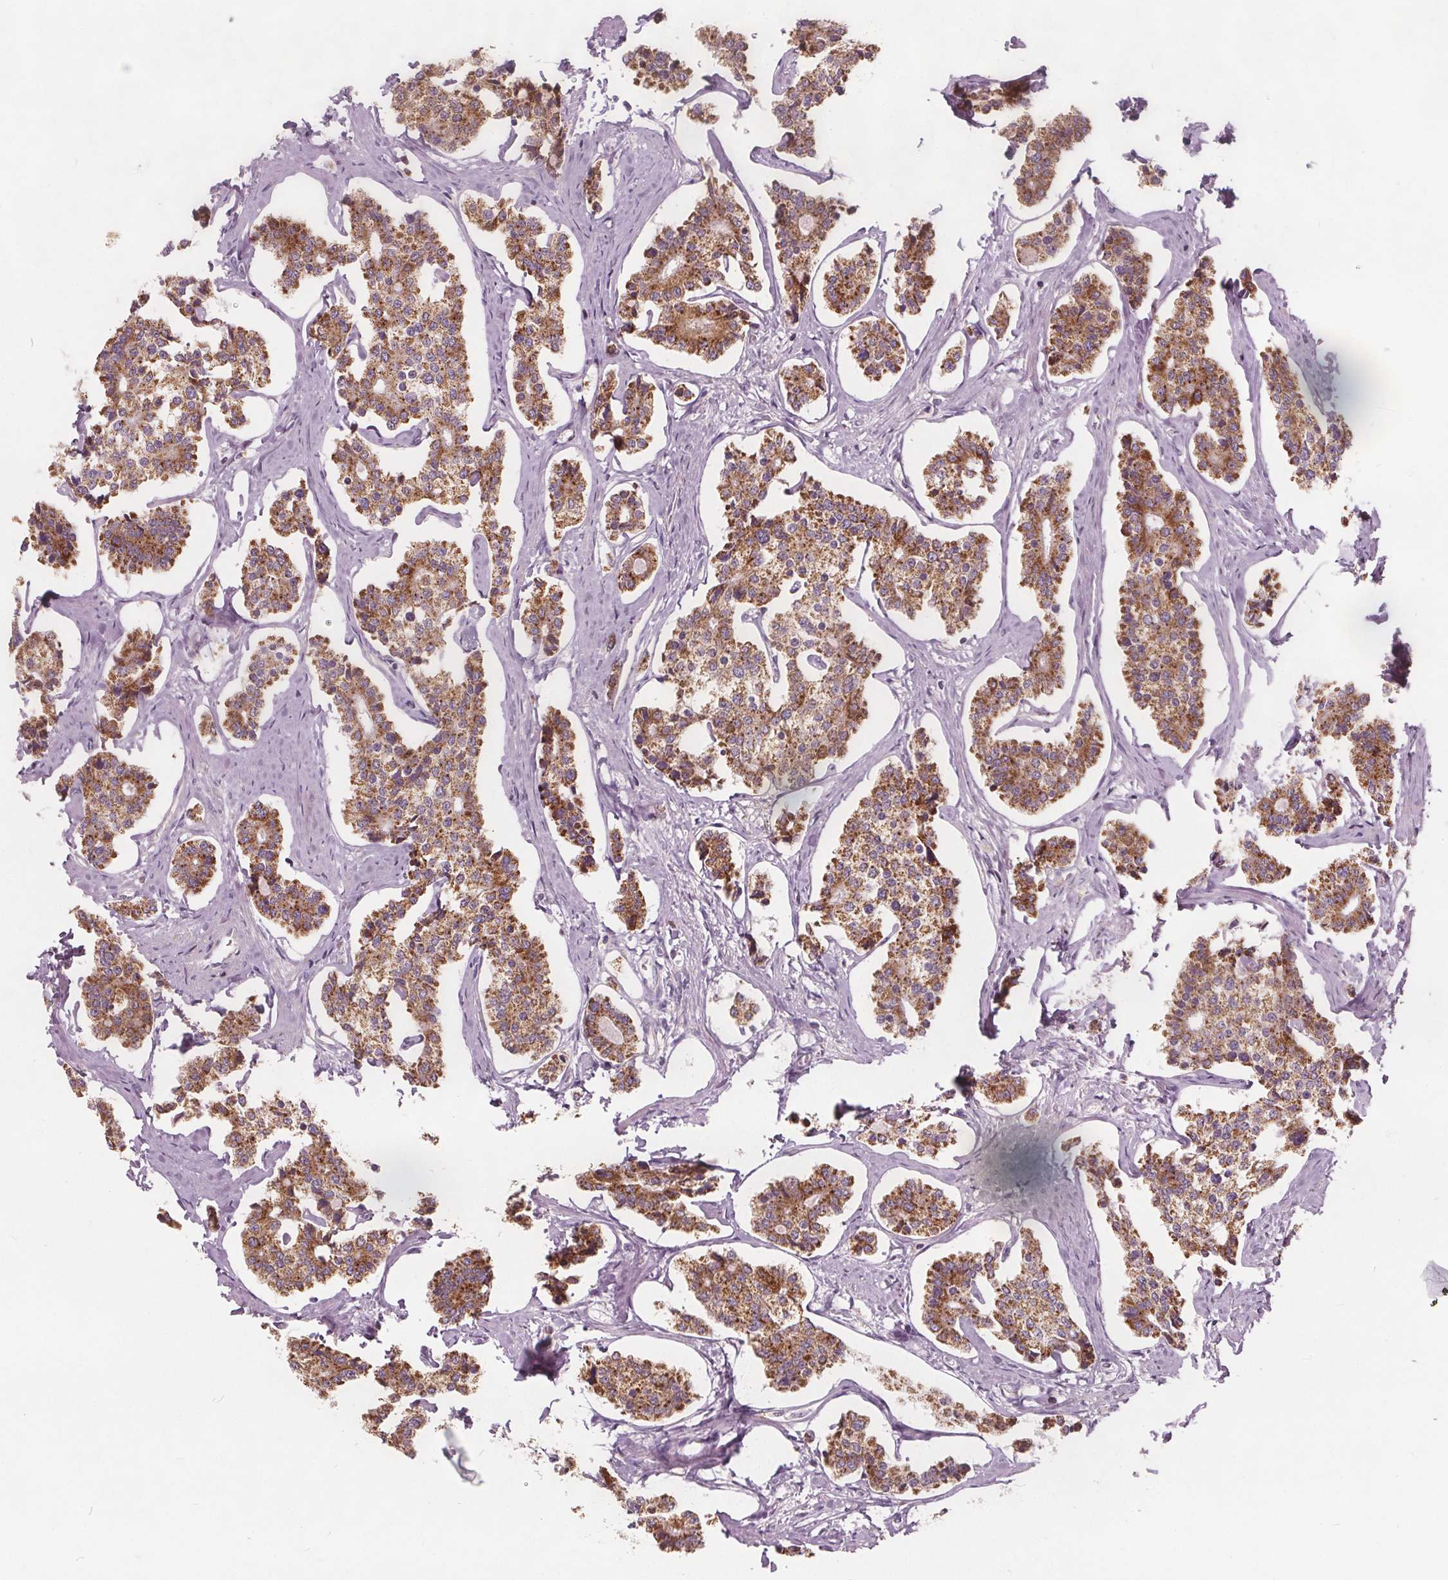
{"staining": {"intensity": "moderate", "quantity": ">75%", "location": "cytoplasmic/membranous"}, "tissue": "carcinoid", "cell_type": "Tumor cells", "image_type": "cancer", "snomed": [{"axis": "morphology", "description": "Carcinoid, malignant, NOS"}, {"axis": "topography", "description": "Small intestine"}], "caption": "Immunohistochemistry photomicrograph of neoplastic tissue: human carcinoid (malignant) stained using immunohistochemistry (IHC) shows medium levels of moderate protein expression localized specifically in the cytoplasmic/membranous of tumor cells, appearing as a cytoplasmic/membranous brown color.", "gene": "ECI2", "patient": {"sex": "female", "age": 65}}